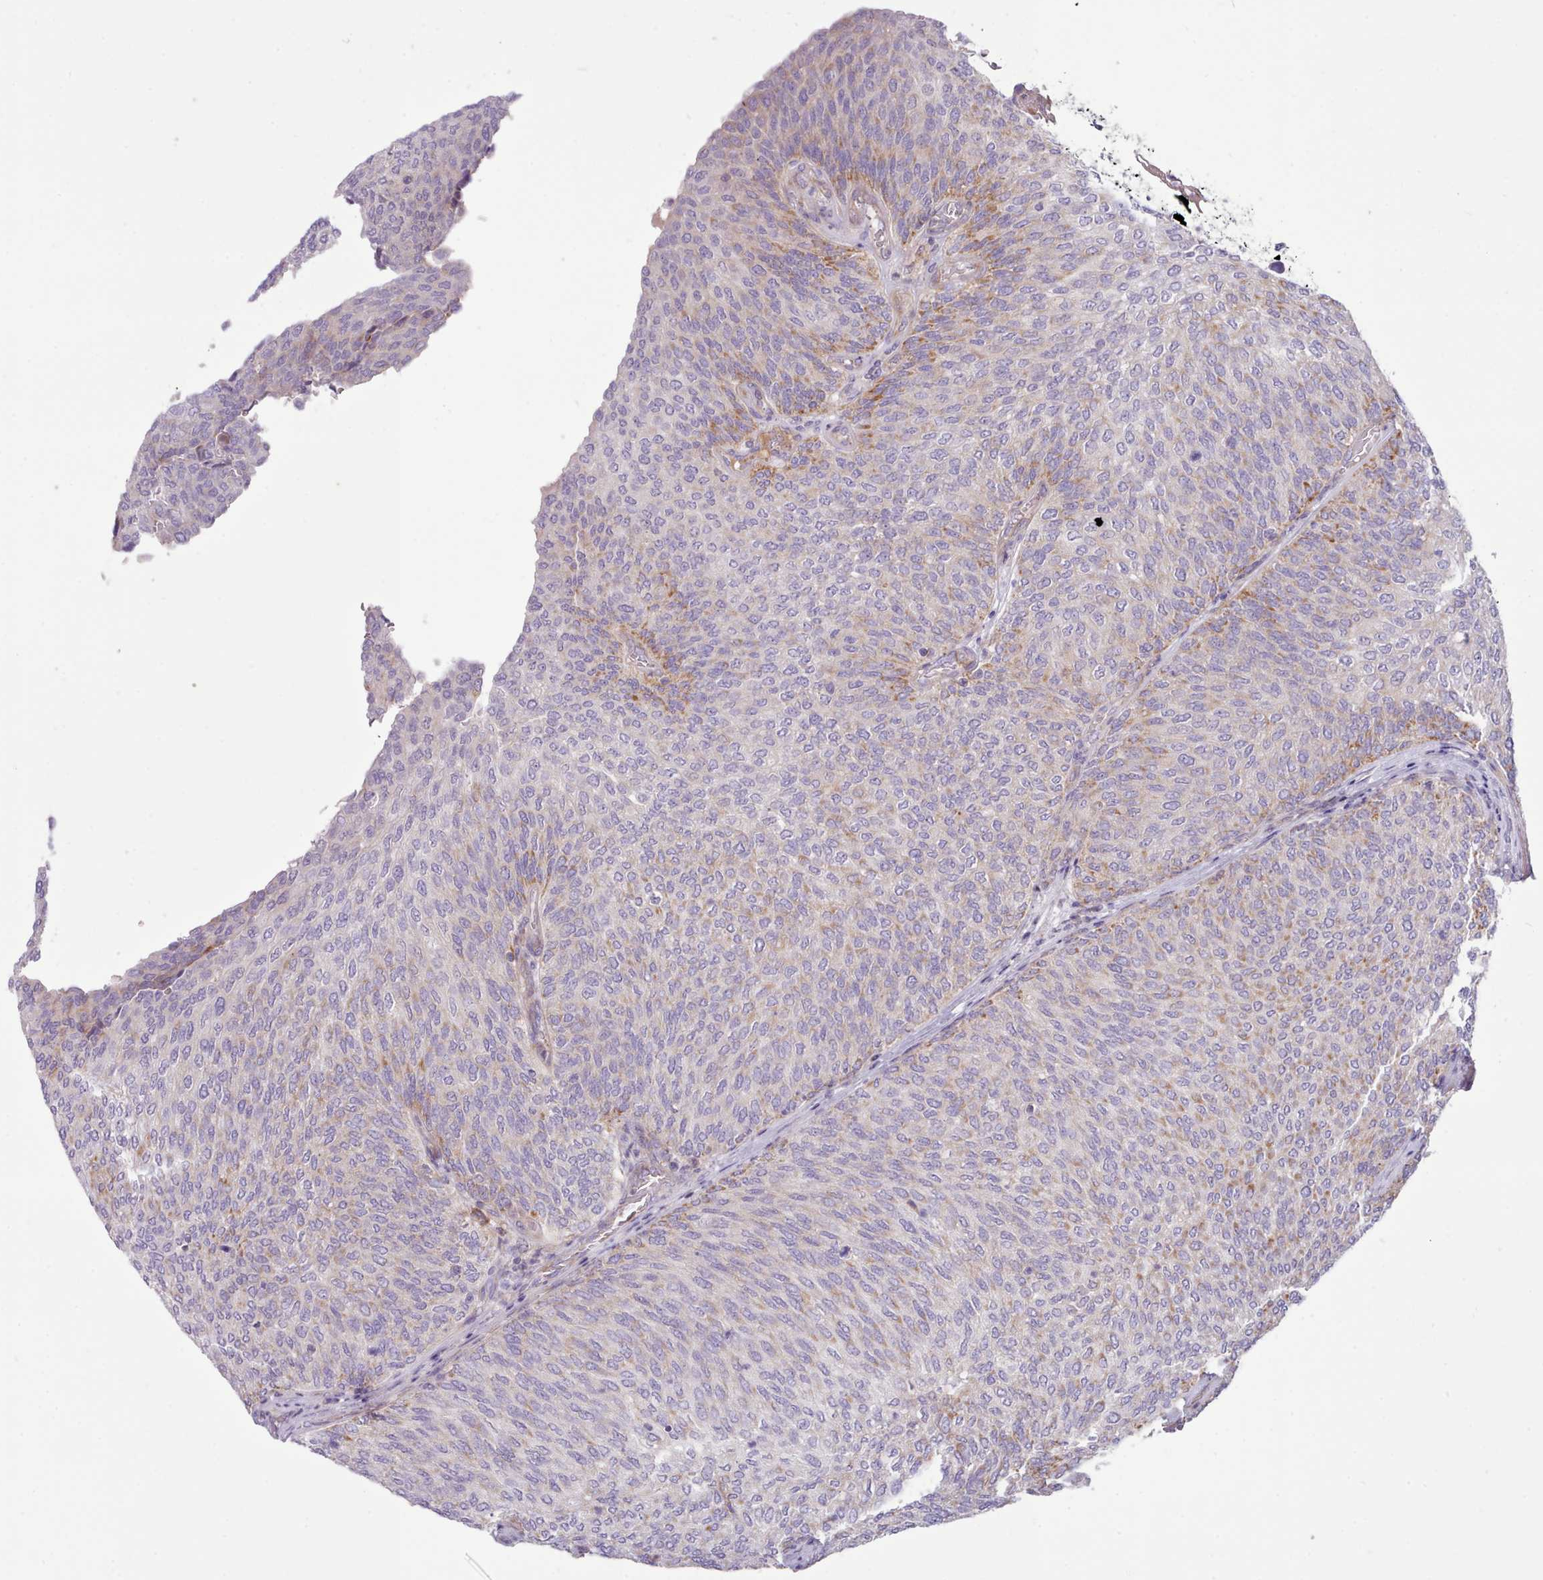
{"staining": {"intensity": "moderate", "quantity": "<25%", "location": "cytoplasmic/membranous"}, "tissue": "urothelial cancer", "cell_type": "Tumor cells", "image_type": "cancer", "snomed": [{"axis": "morphology", "description": "Urothelial carcinoma, Low grade"}, {"axis": "topography", "description": "Urinary bladder"}], "caption": "High-power microscopy captured an immunohistochemistry photomicrograph of low-grade urothelial carcinoma, revealing moderate cytoplasmic/membranous staining in approximately <25% of tumor cells. The staining was performed using DAB to visualize the protein expression in brown, while the nuclei were stained in blue with hematoxylin (Magnification: 20x).", "gene": "TENT4B", "patient": {"sex": "female", "age": 79}}